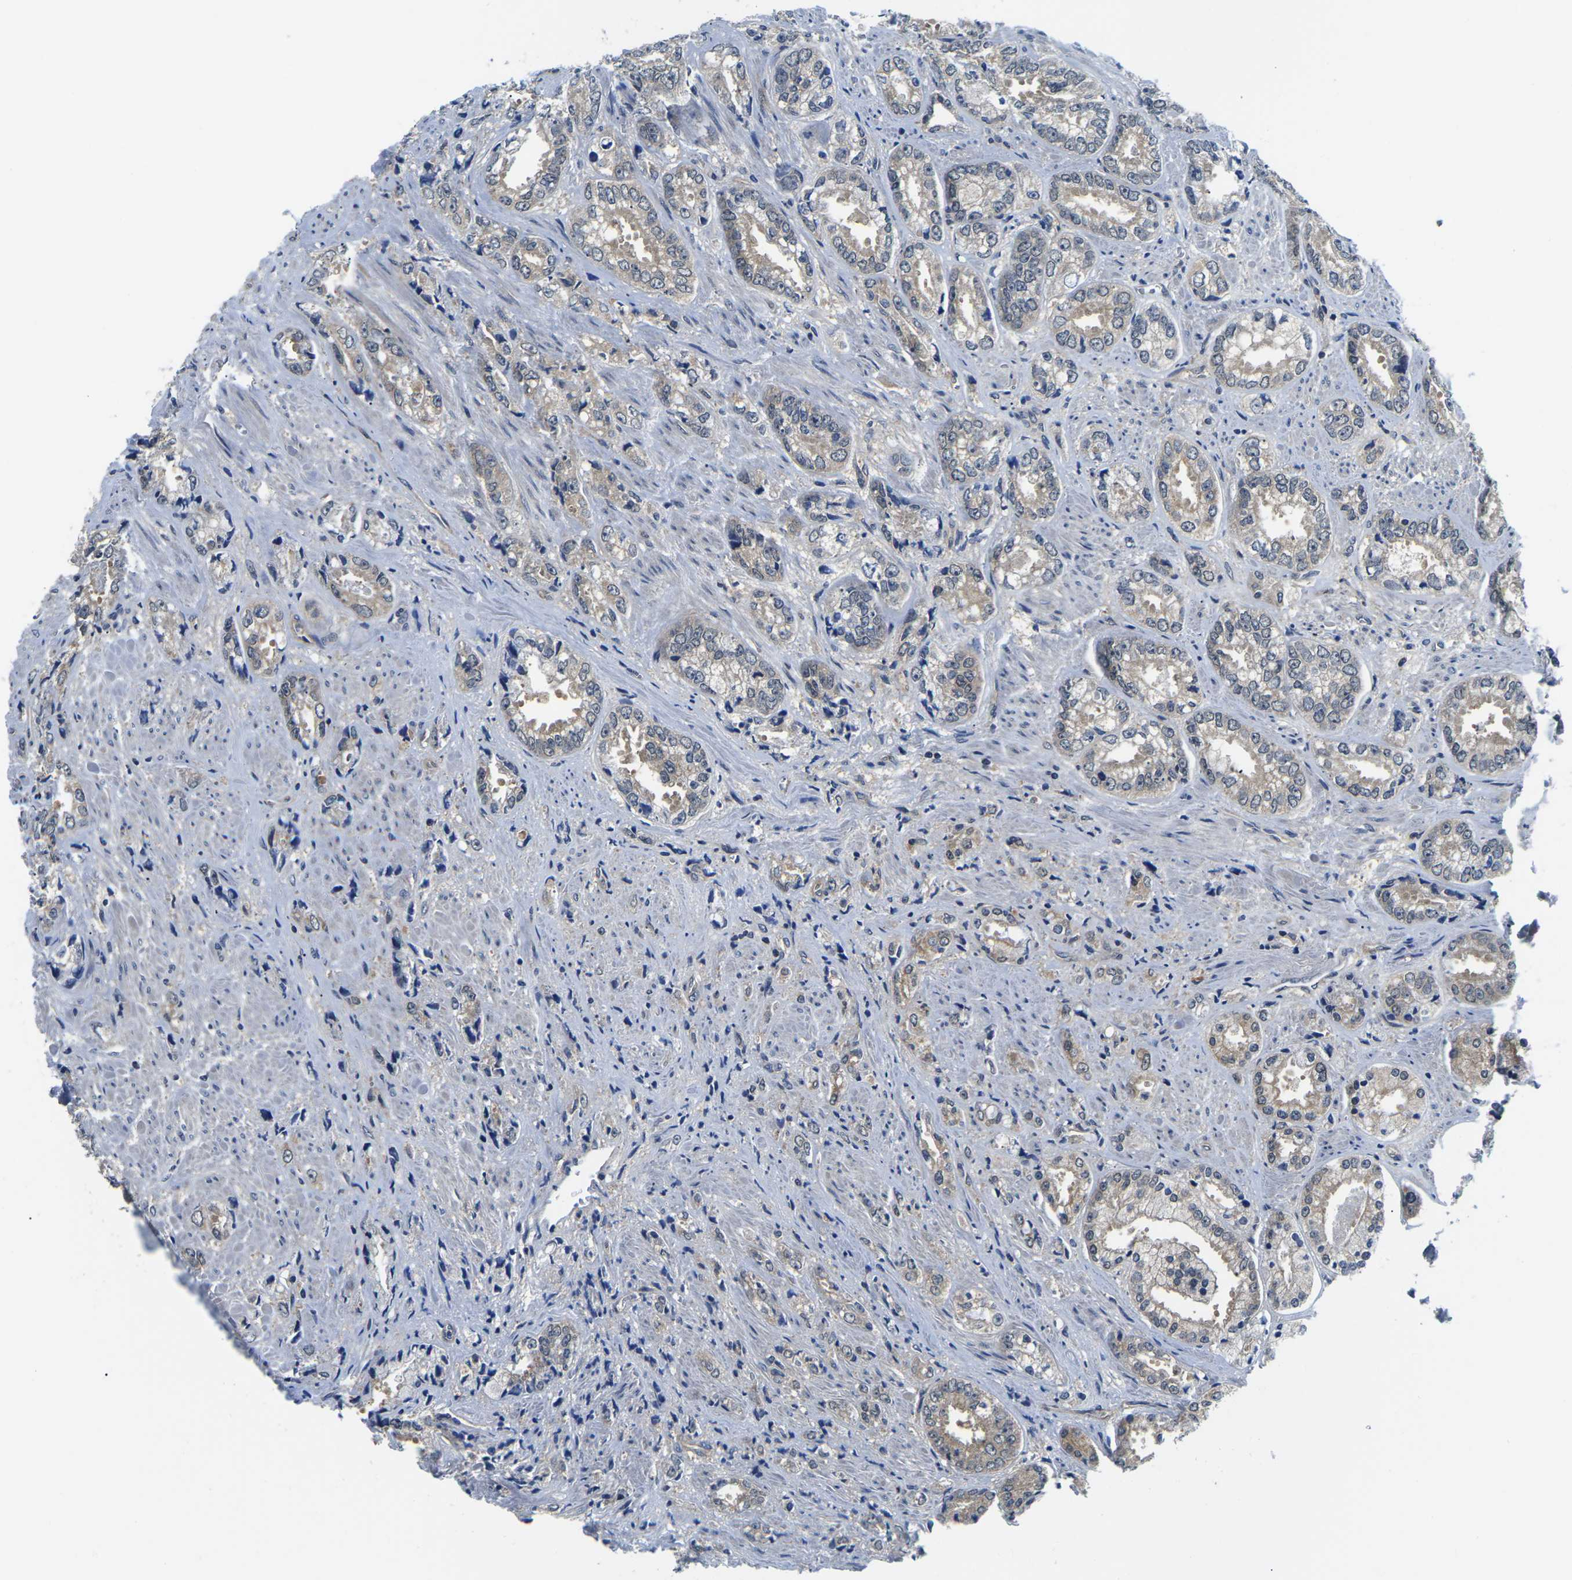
{"staining": {"intensity": "weak", "quantity": "<25%", "location": "cytoplasmic/membranous"}, "tissue": "prostate cancer", "cell_type": "Tumor cells", "image_type": "cancer", "snomed": [{"axis": "morphology", "description": "Adenocarcinoma, High grade"}, {"axis": "topography", "description": "Prostate"}], "caption": "High magnification brightfield microscopy of prostate high-grade adenocarcinoma stained with DAB (brown) and counterstained with hematoxylin (blue): tumor cells show no significant positivity.", "gene": "GSK3B", "patient": {"sex": "male", "age": 61}}